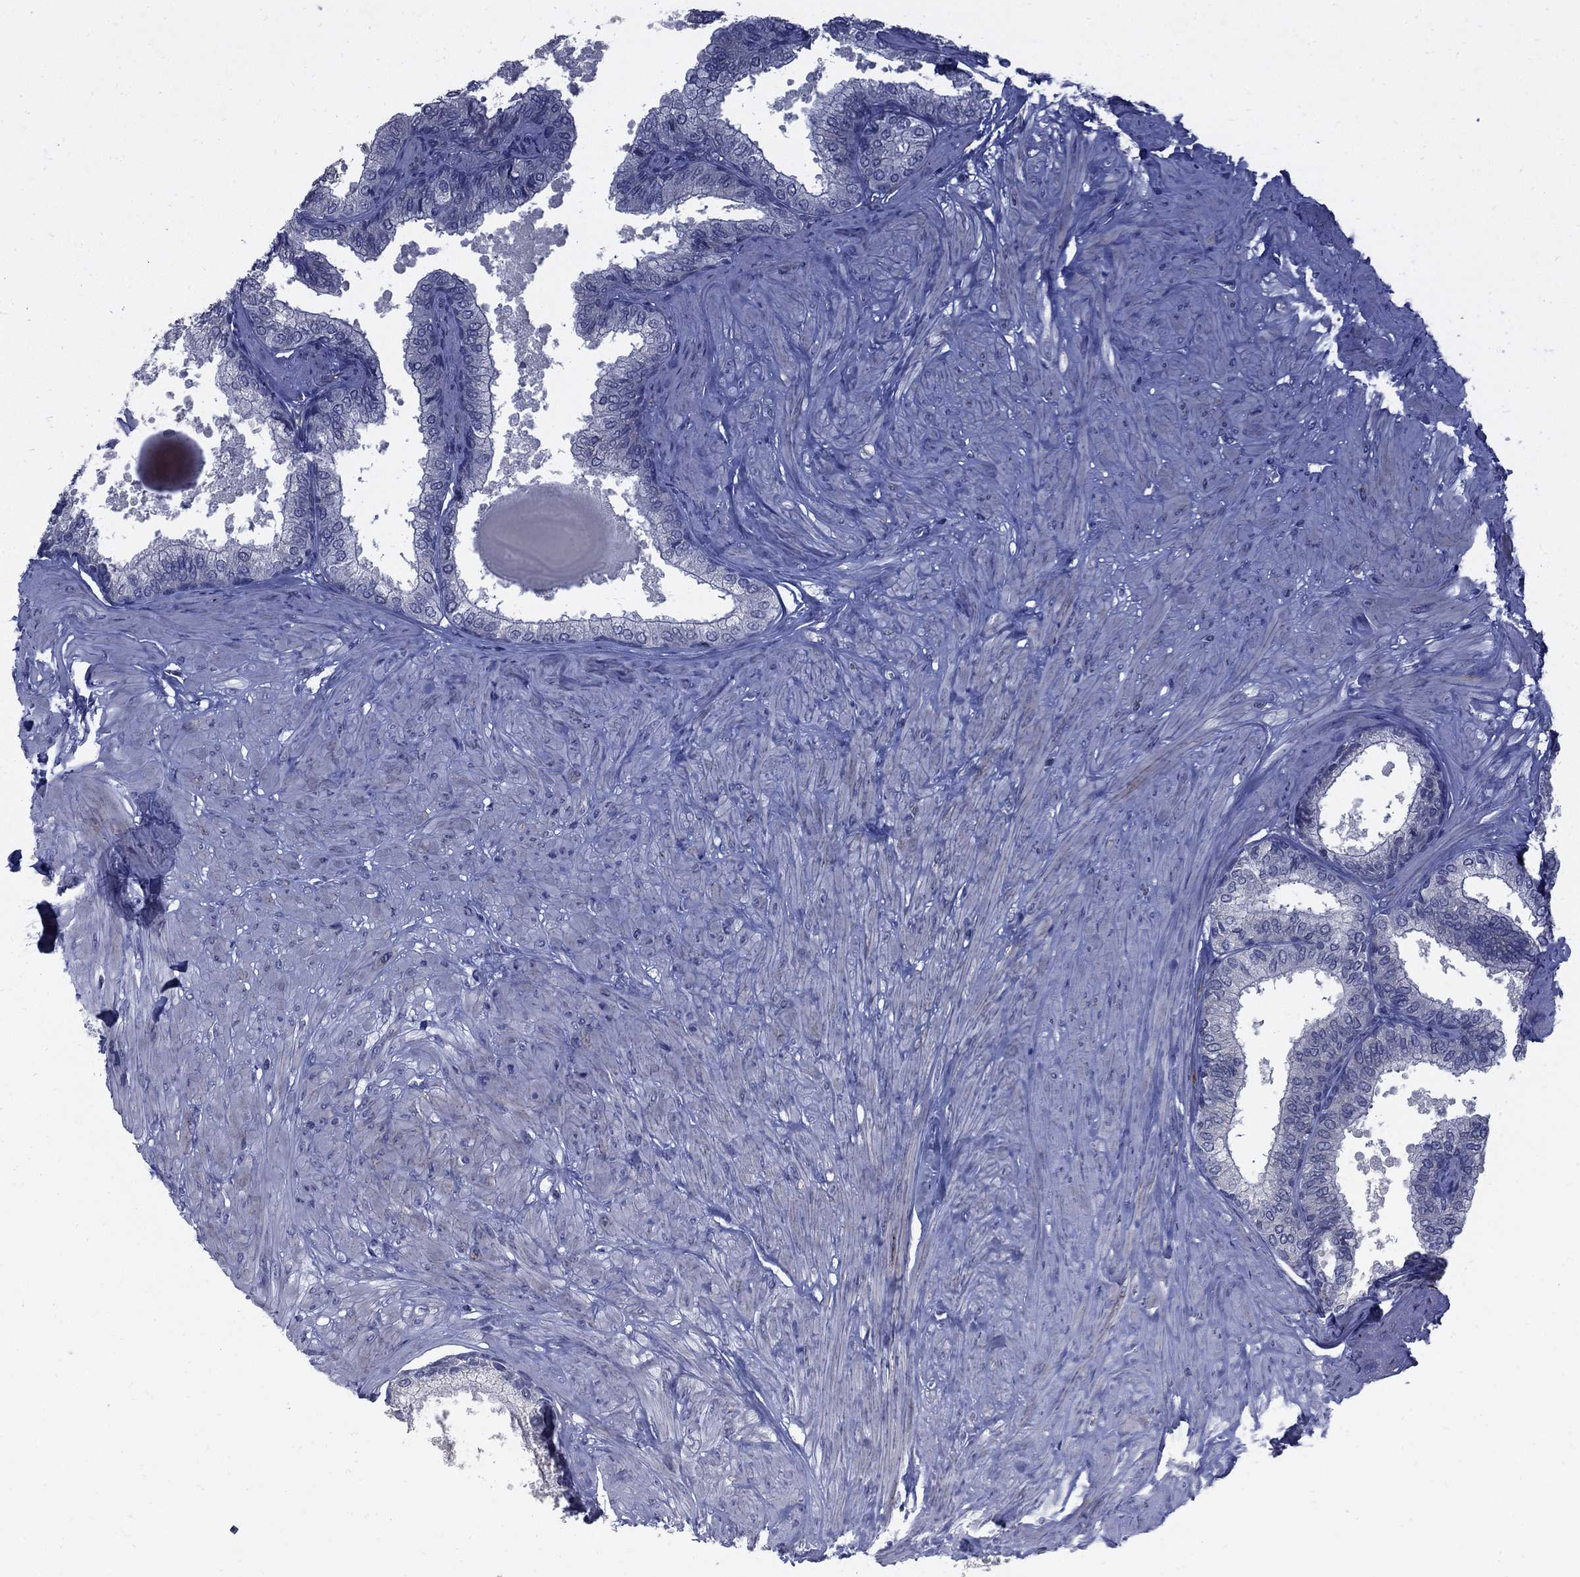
{"staining": {"intensity": "negative", "quantity": "none", "location": "none"}, "tissue": "prostate", "cell_type": "Glandular cells", "image_type": "normal", "snomed": [{"axis": "morphology", "description": "Normal tissue, NOS"}, {"axis": "topography", "description": "Prostate"}], "caption": "Immunohistochemical staining of unremarkable human prostate shows no significant positivity in glandular cells.", "gene": "NTRK2", "patient": {"sex": "male", "age": 63}}